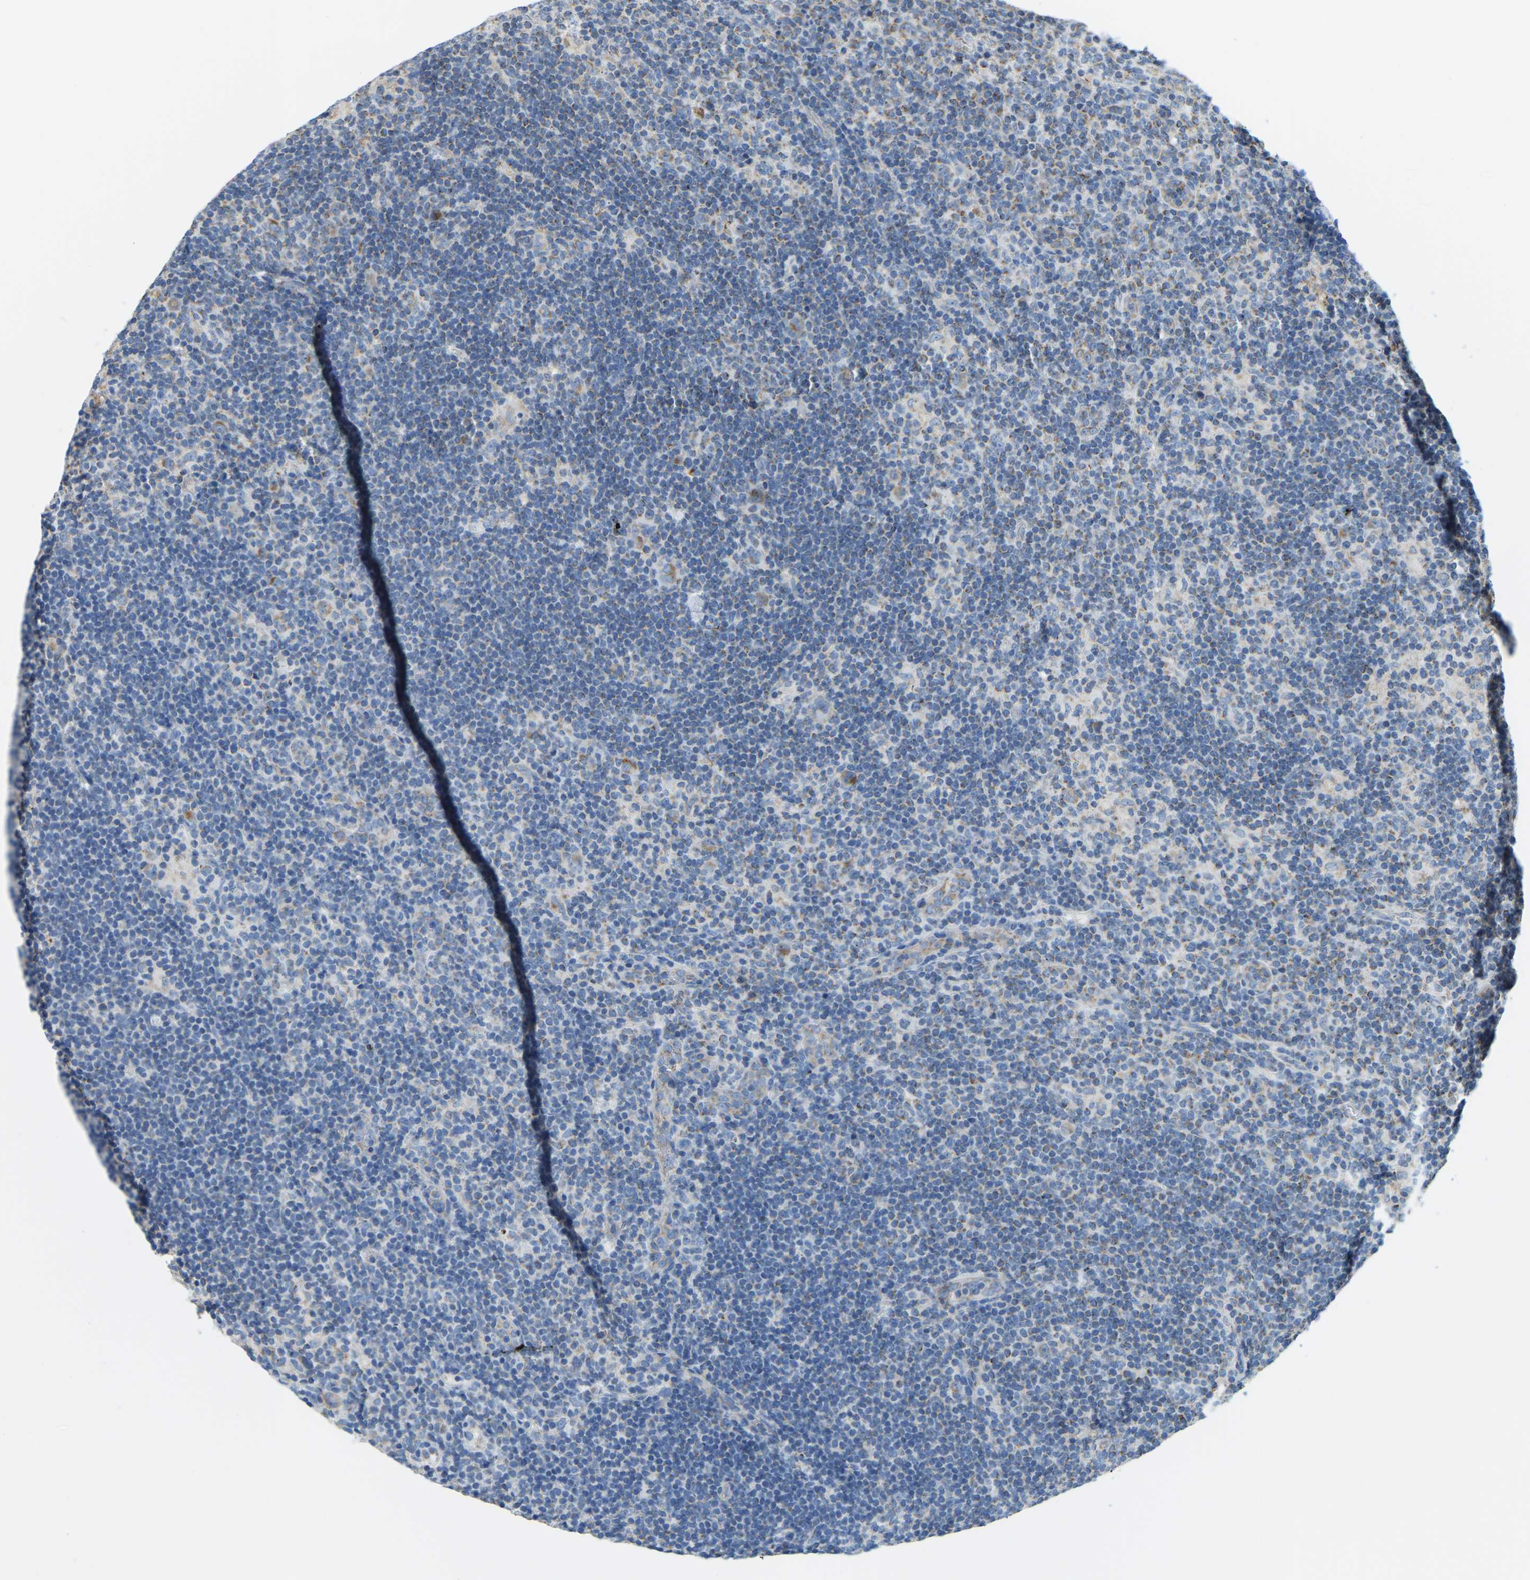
{"staining": {"intensity": "weak", "quantity": ">75%", "location": "cytoplasmic/membranous"}, "tissue": "lymphoma", "cell_type": "Tumor cells", "image_type": "cancer", "snomed": [{"axis": "morphology", "description": "Hodgkin's disease, NOS"}, {"axis": "topography", "description": "Lymph node"}], "caption": "Tumor cells display weak cytoplasmic/membranous positivity in about >75% of cells in Hodgkin's disease.", "gene": "GDA", "patient": {"sex": "female", "age": 57}}